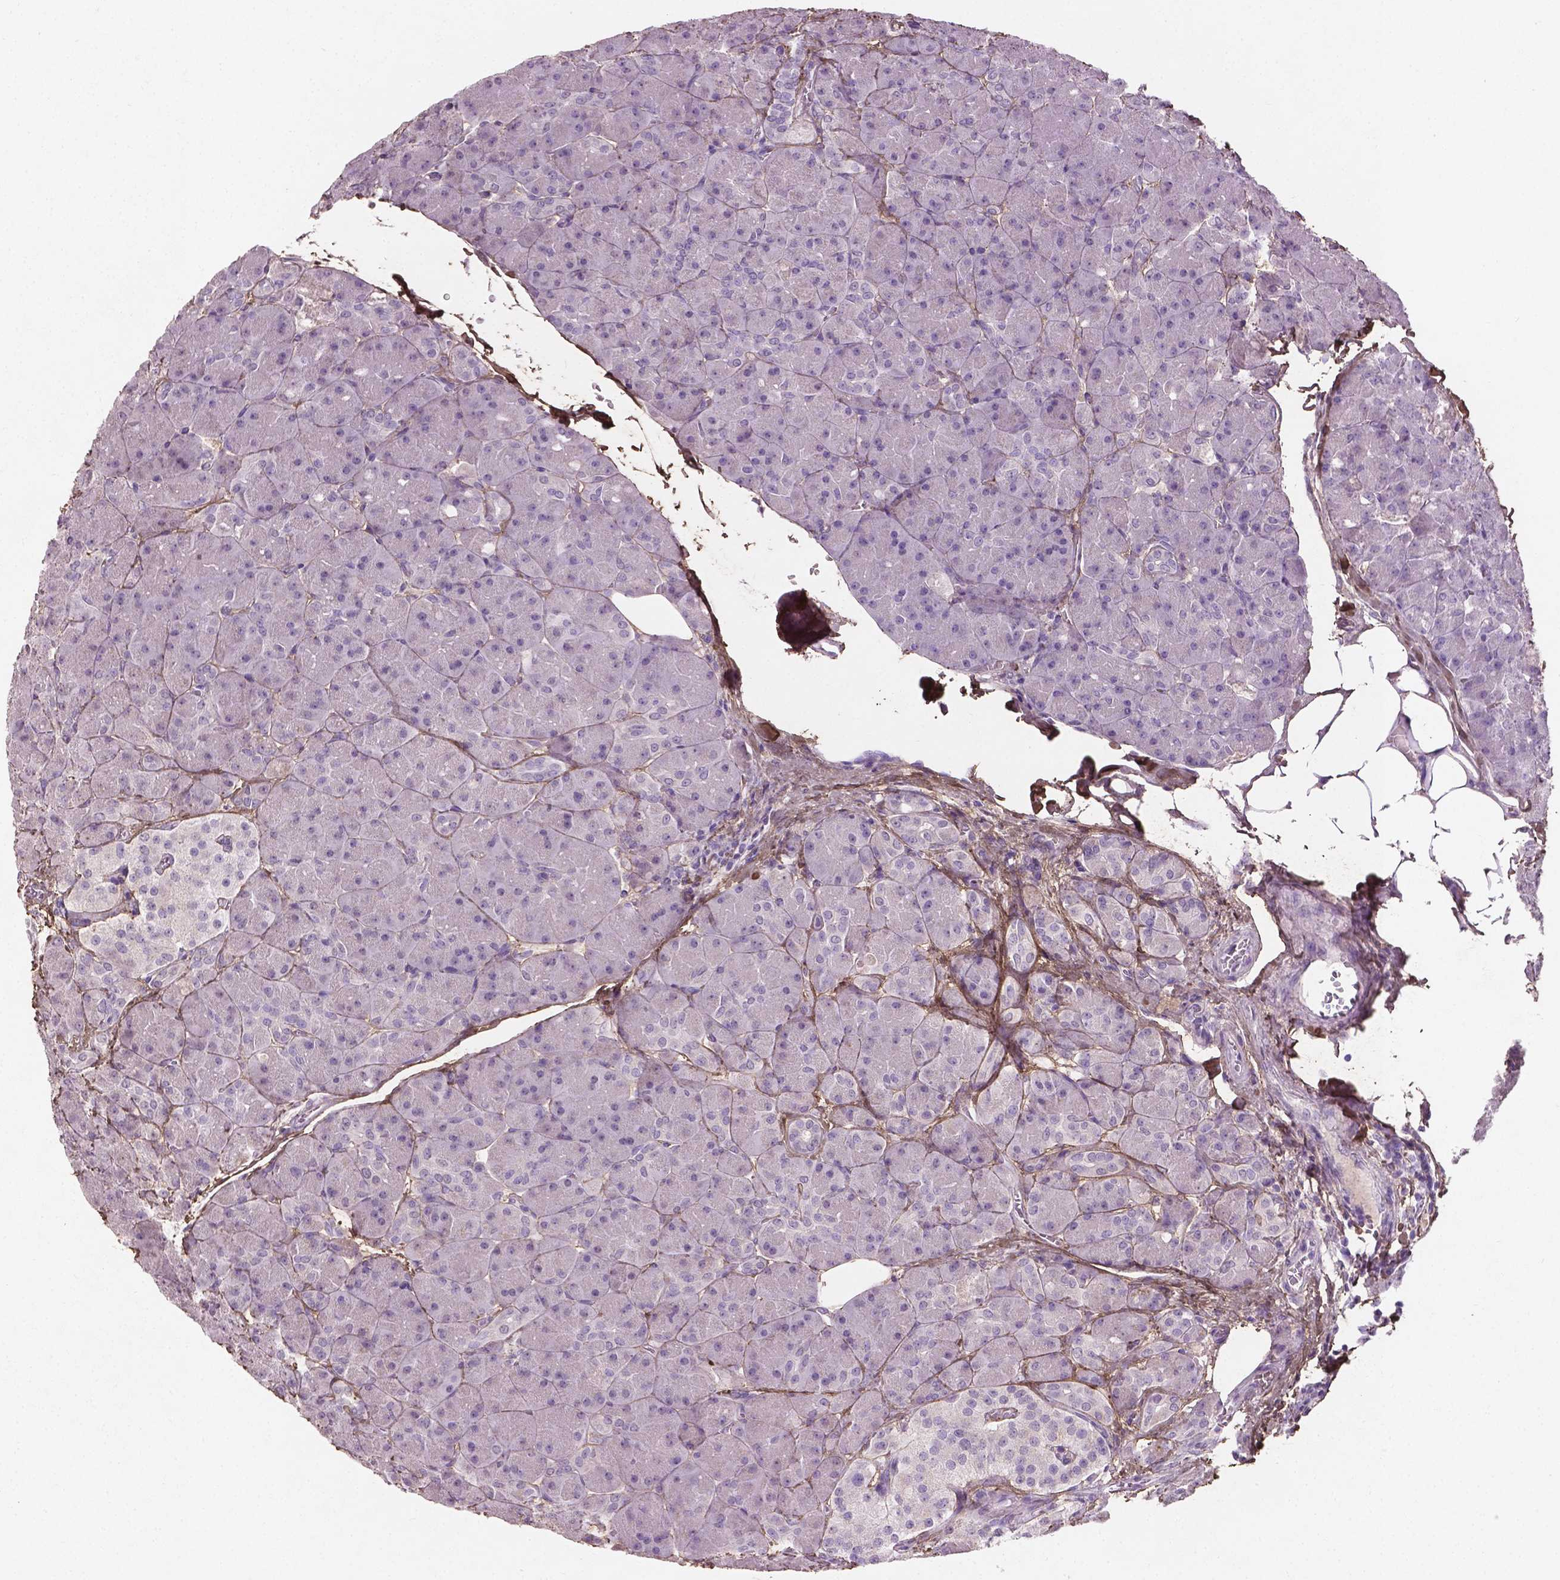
{"staining": {"intensity": "negative", "quantity": "none", "location": "none"}, "tissue": "pancreas", "cell_type": "Exocrine glandular cells", "image_type": "normal", "snomed": [{"axis": "morphology", "description": "Normal tissue, NOS"}, {"axis": "topography", "description": "Pancreas"}], "caption": "Immunohistochemical staining of unremarkable human pancreas shows no significant expression in exocrine glandular cells.", "gene": "DLG2", "patient": {"sex": "male", "age": 55}}